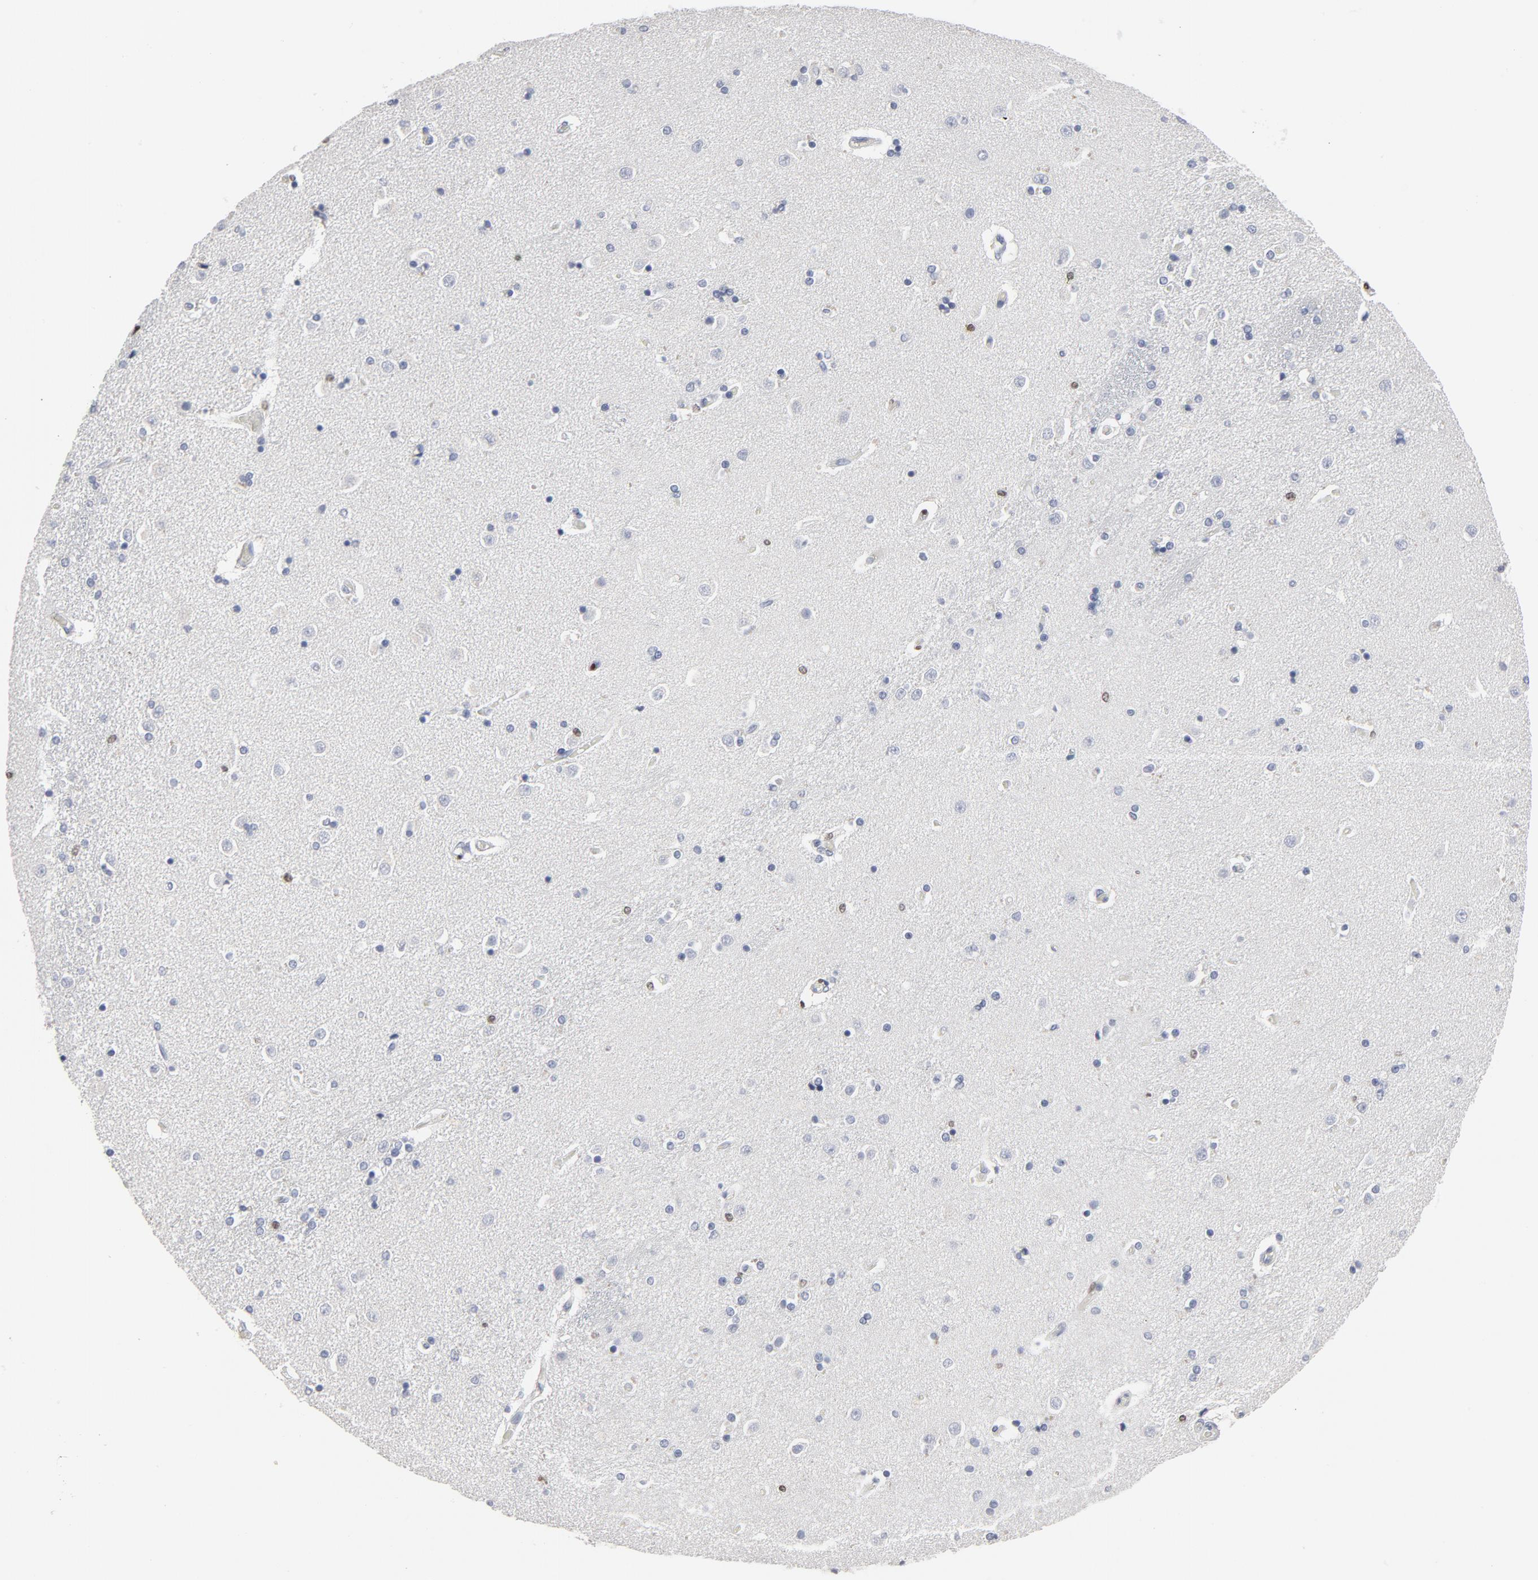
{"staining": {"intensity": "moderate", "quantity": "<25%", "location": "nuclear"}, "tissue": "caudate", "cell_type": "Glial cells", "image_type": "normal", "snomed": [{"axis": "morphology", "description": "Normal tissue, NOS"}, {"axis": "topography", "description": "Lateral ventricle wall"}], "caption": "Immunohistochemistry (IHC) (DAB) staining of unremarkable caudate exhibits moderate nuclear protein positivity in approximately <25% of glial cells. The protein of interest is shown in brown color, while the nuclei are stained blue.", "gene": "SPI1", "patient": {"sex": "female", "age": 54}}